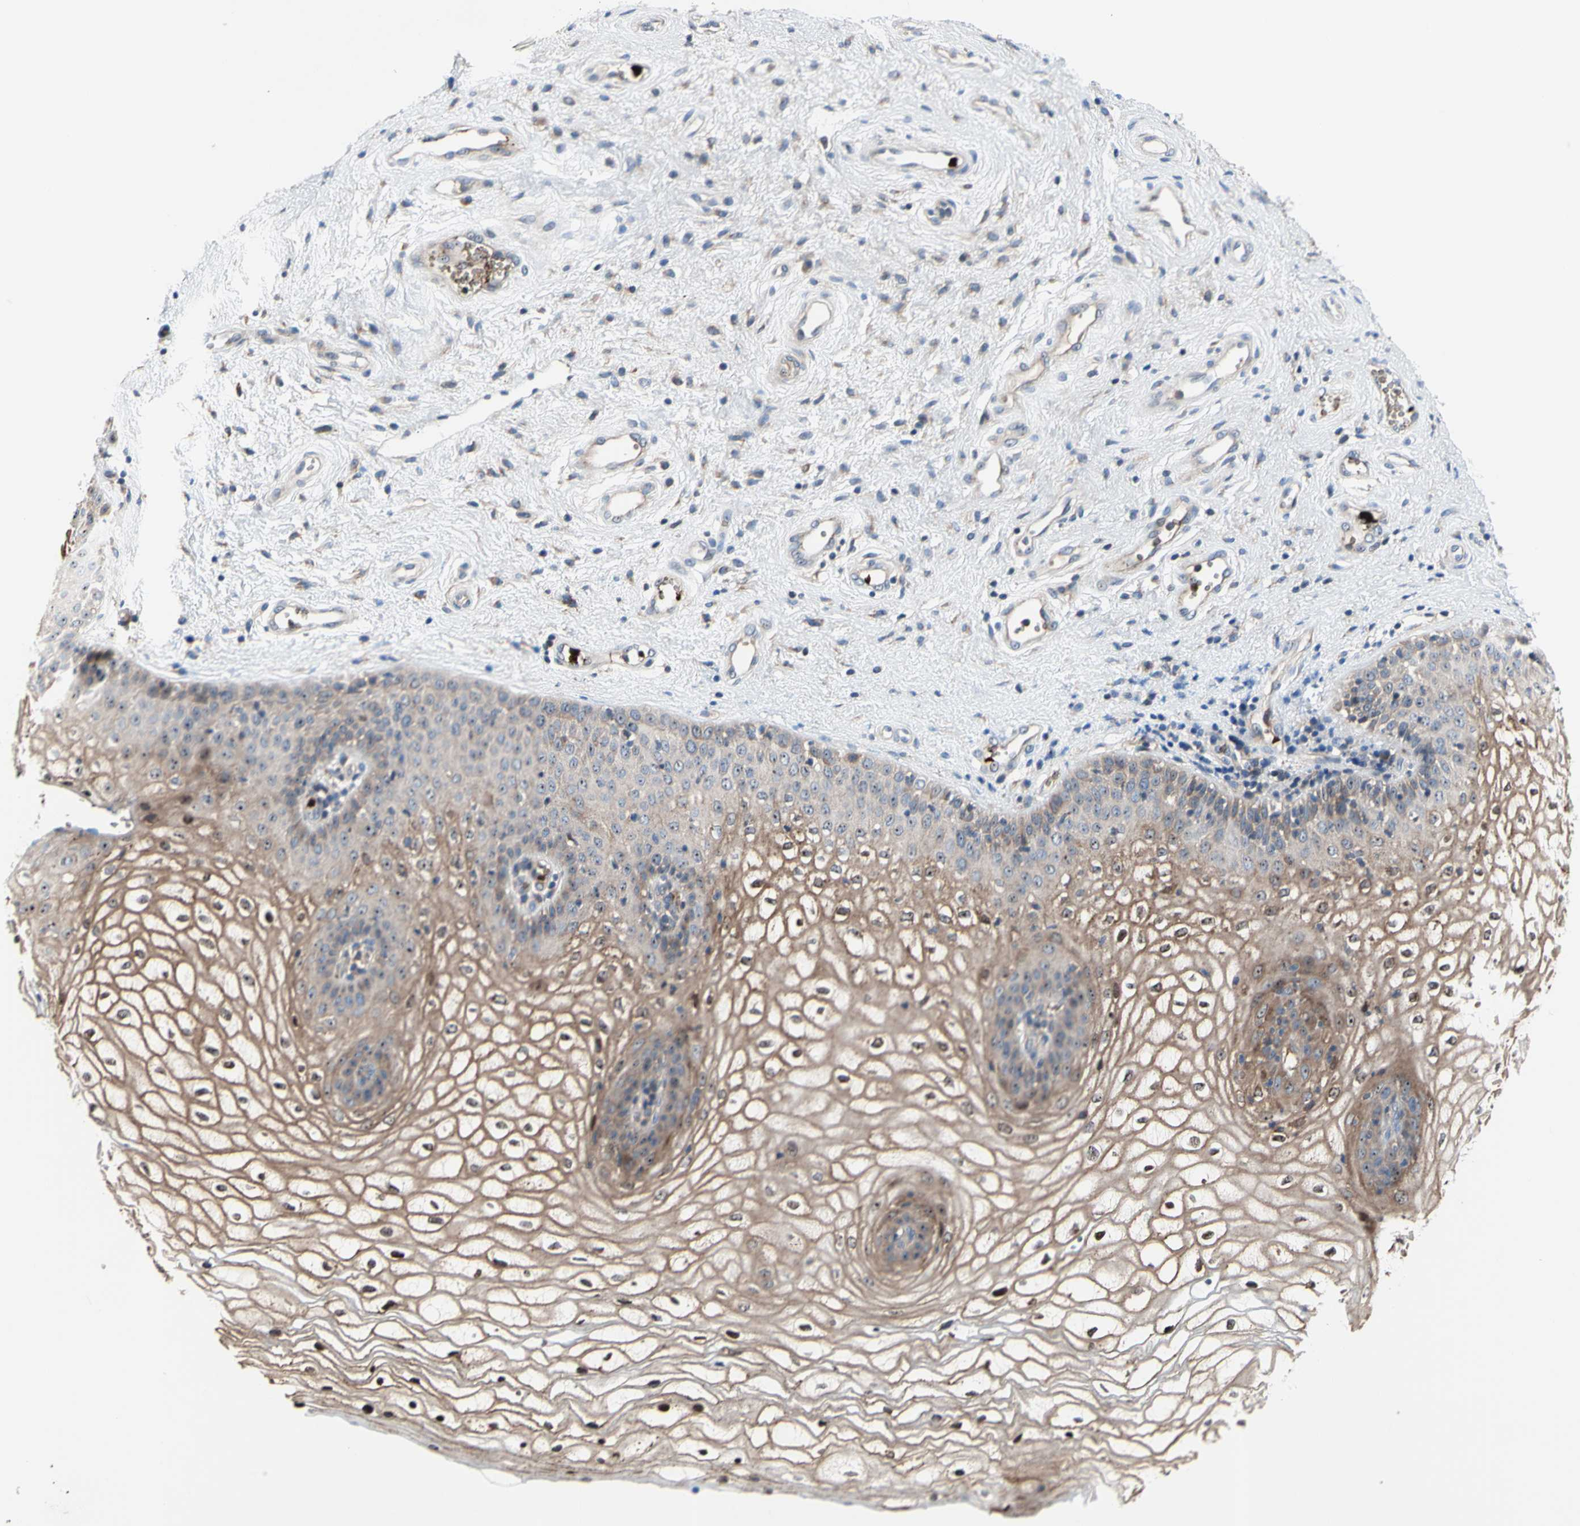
{"staining": {"intensity": "strong", "quantity": "25%-75%", "location": "cytoplasmic/membranous,nuclear"}, "tissue": "vagina", "cell_type": "Squamous epithelial cells", "image_type": "normal", "snomed": [{"axis": "morphology", "description": "Normal tissue, NOS"}, {"axis": "topography", "description": "Vagina"}], "caption": "This image demonstrates IHC staining of unremarkable vagina, with high strong cytoplasmic/membranous,nuclear staining in about 25%-75% of squamous epithelial cells.", "gene": "USP9X", "patient": {"sex": "female", "age": 34}}